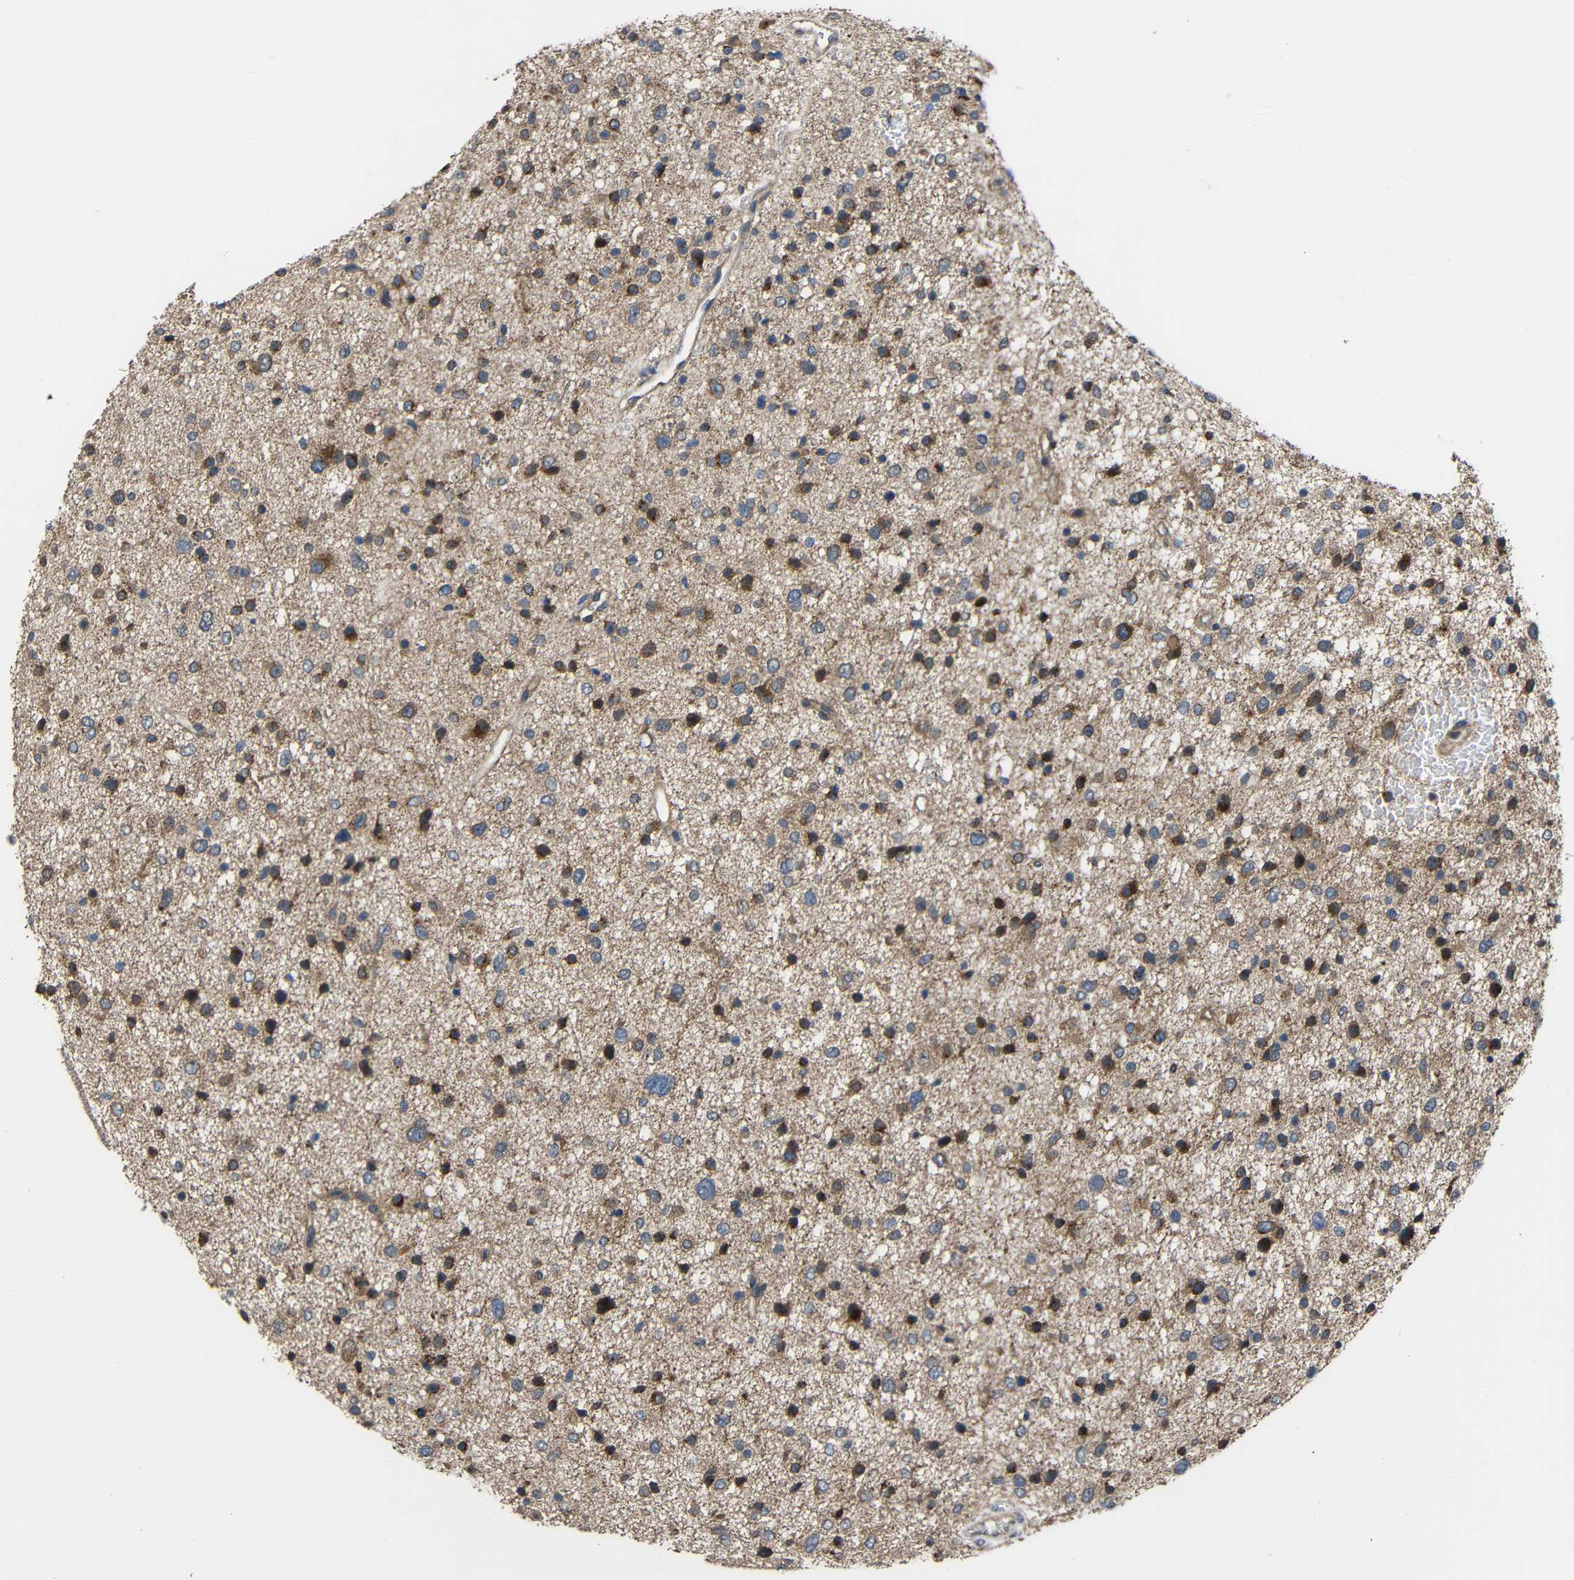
{"staining": {"intensity": "moderate", "quantity": "25%-75%", "location": "cytoplasmic/membranous"}, "tissue": "glioma", "cell_type": "Tumor cells", "image_type": "cancer", "snomed": [{"axis": "morphology", "description": "Glioma, malignant, Low grade"}, {"axis": "topography", "description": "Brain"}], "caption": "The micrograph reveals immunohistochemical staining of glioma. There is moderate cytoplasmic/membranous positivity is present in about 25%-75% of tumor cells.", "gene": "CHST9", "patient": {"sex": "female", "age": 37}}